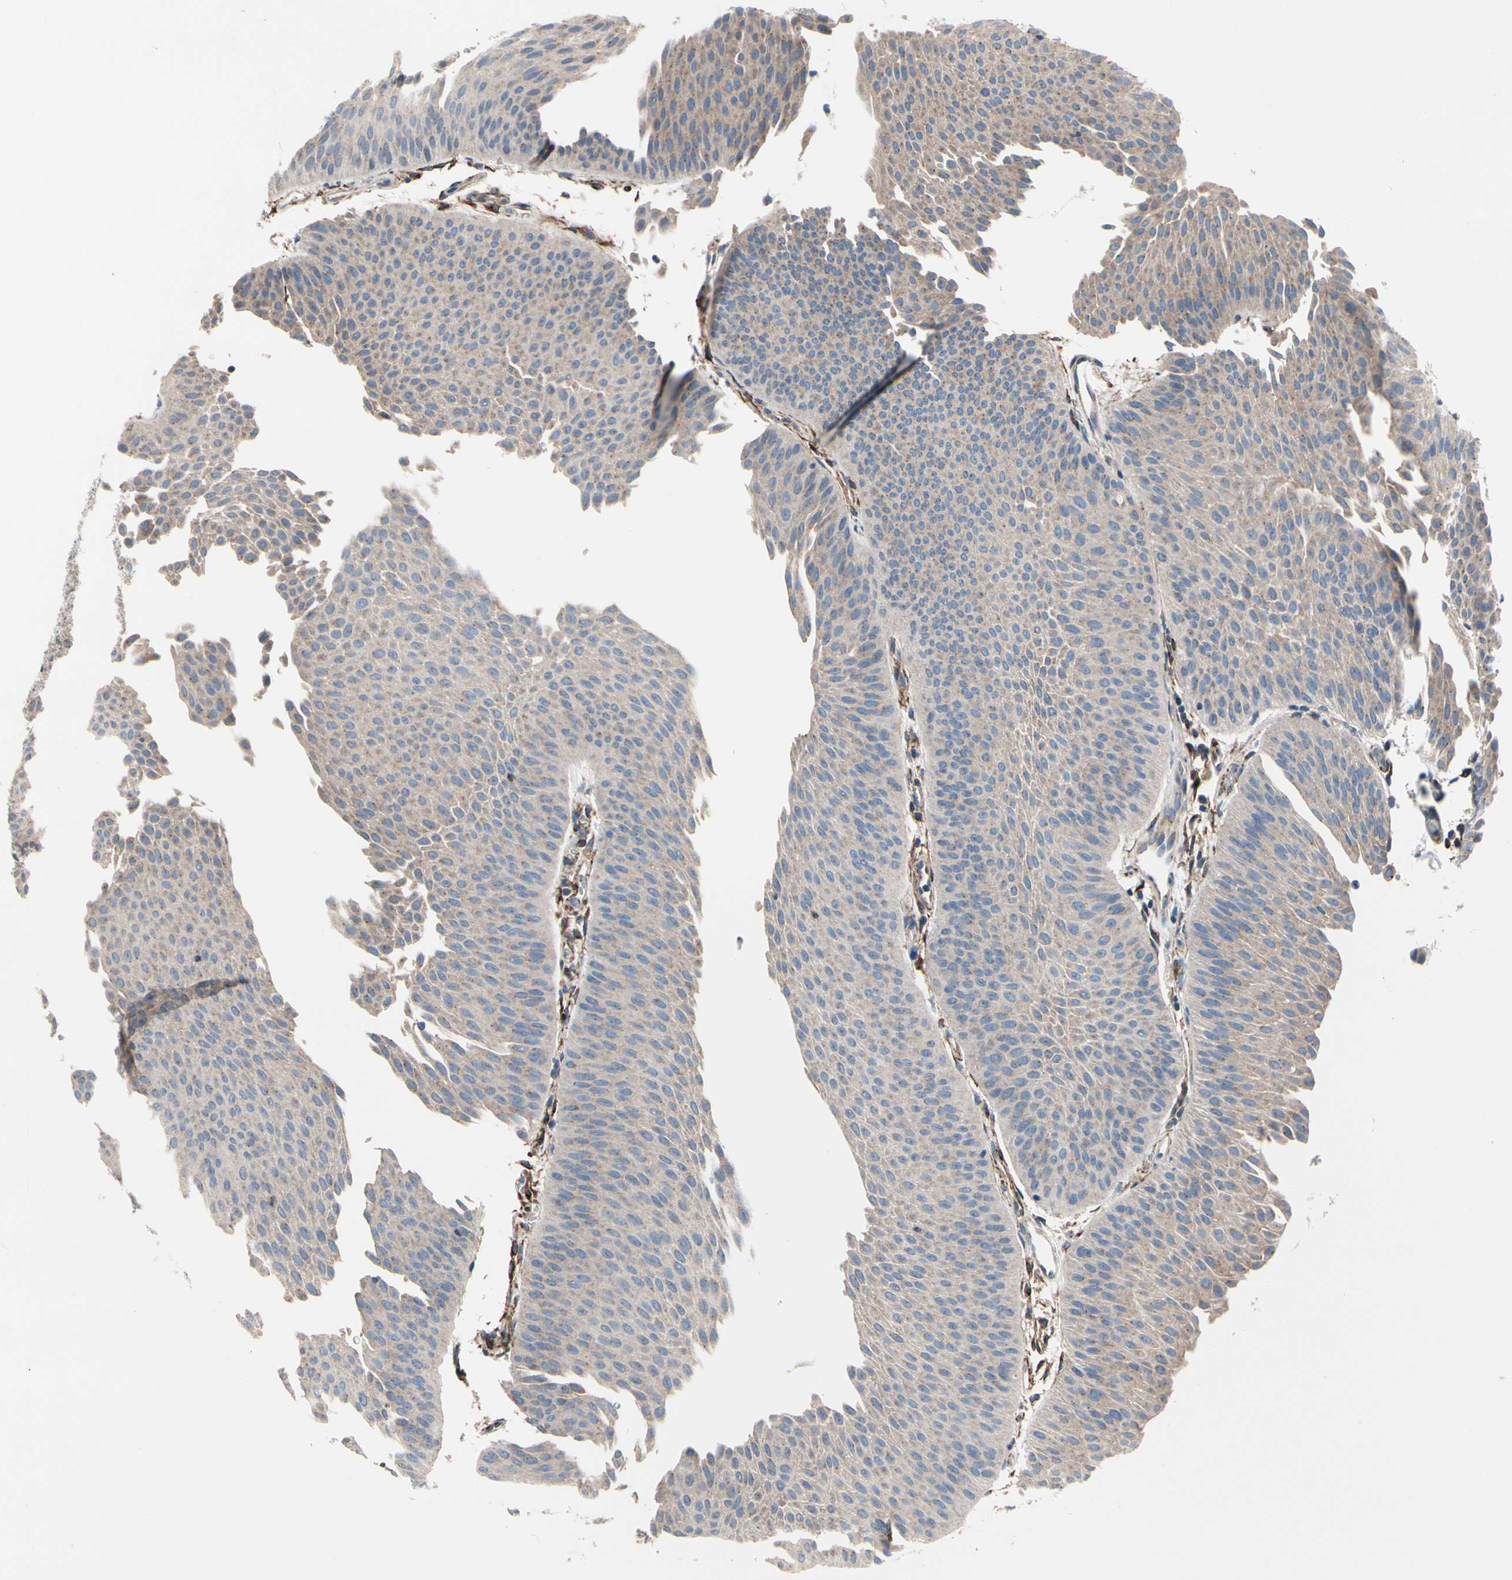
{"staining": {"intensity": "weak", "quantity": "<25%", "location": "cytoplasmic/membranous"}, "tissue": "urothelial cancer", "cell_type": "Tumor cells", "image_type": "cancer", "snomed": [{"axis": "morphology", "description": "Urothelial carcinoma, Low grade"}, {"axis": "topography", "description": "Urinary bladder"}], "caption": "Immunohistochemistry of human low-grade urothelial carcinoma shows no staining in tumor cells.", "gene": "PRKAR2B", "patient": {"sex": "female", "age": 60}}